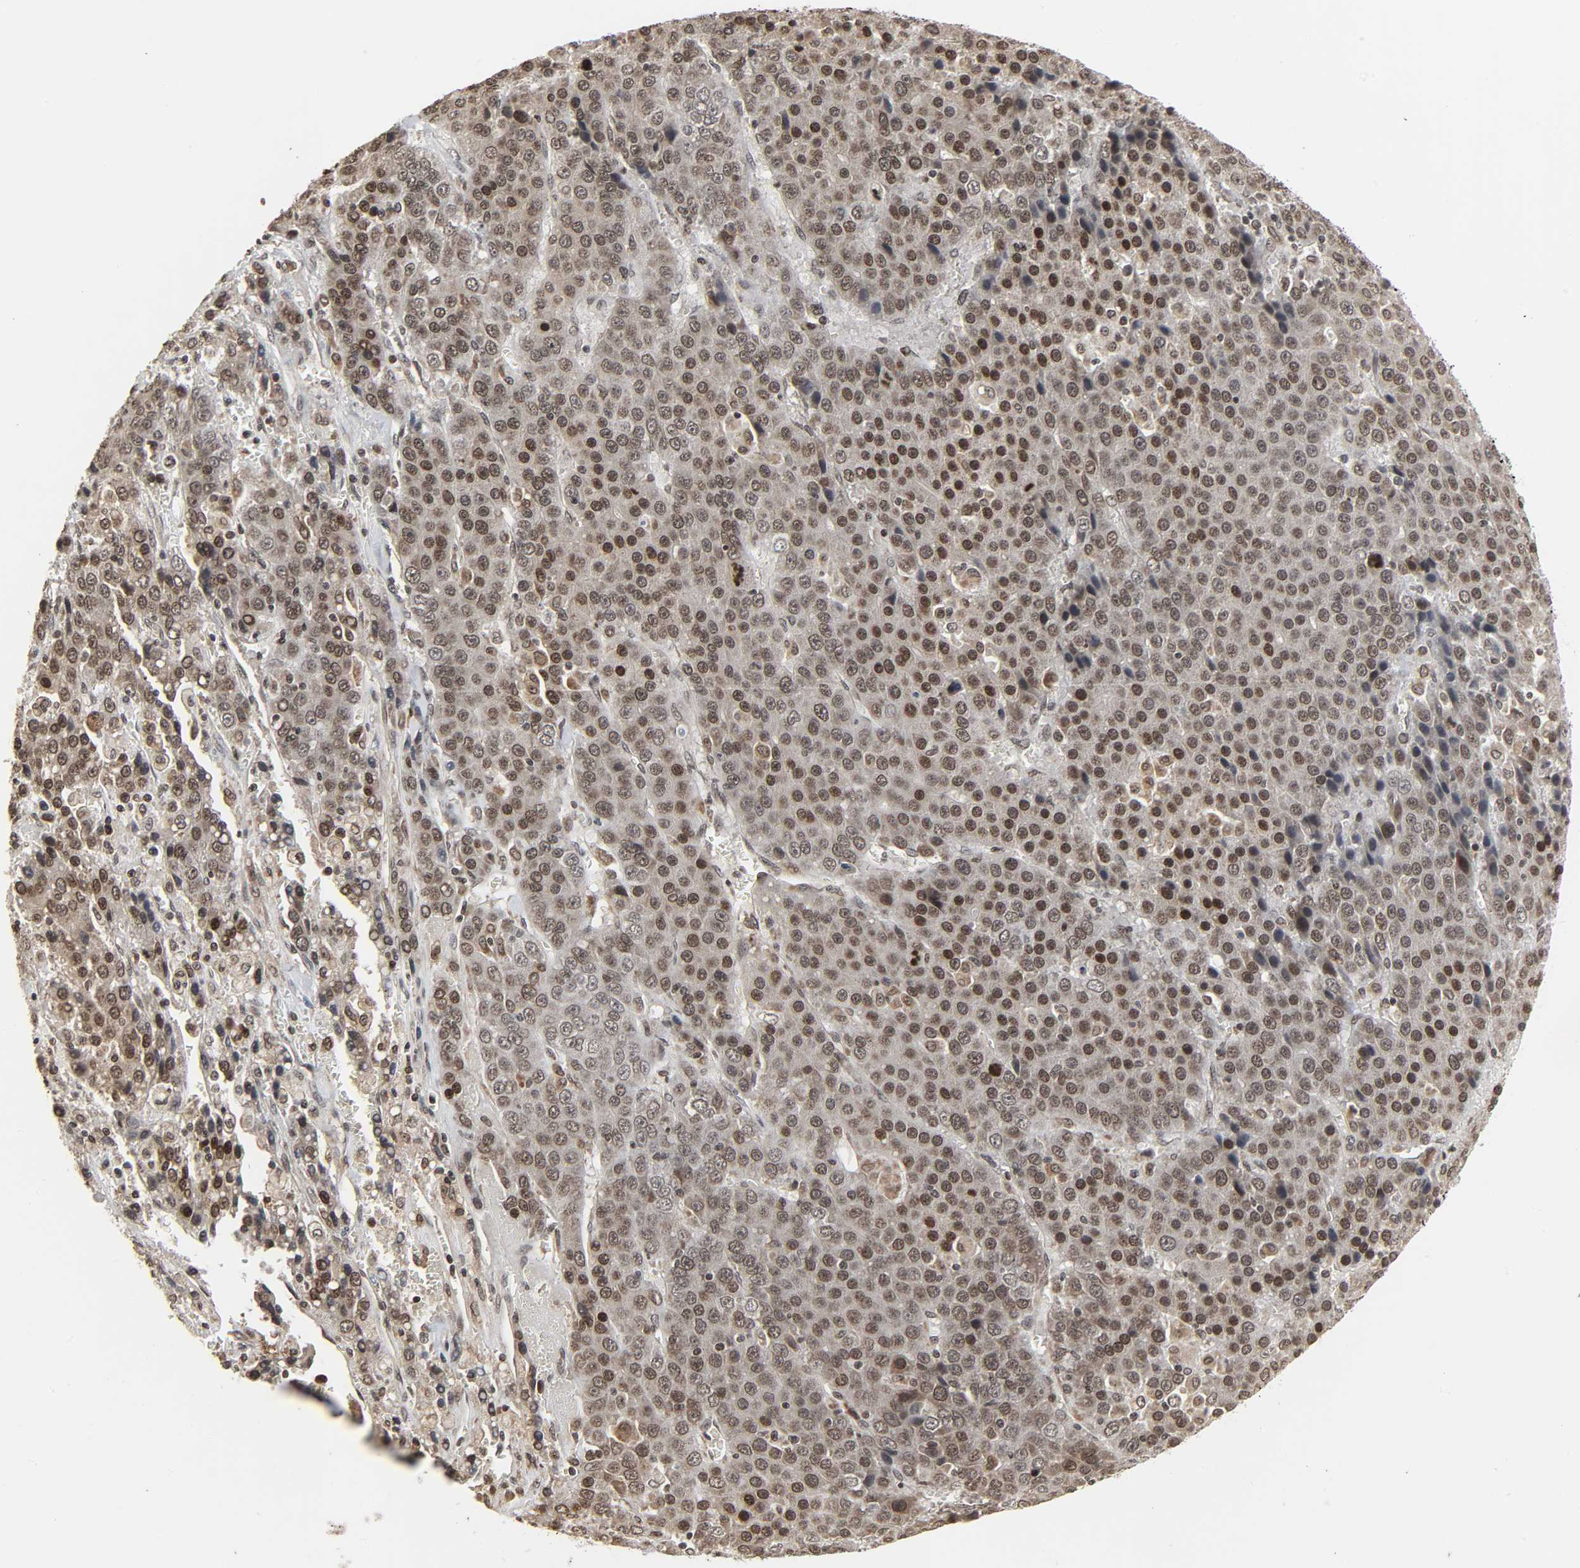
{"staining": {"intensity": "moderate", "quantity": "25%-75%", "location": "cytoplasmic/membranous"}, "tissue": "liver cancer", "cell_type": "Tumor cells", "image_type": "cancer", "snomed": [{"axis": "morphology", "description": "Carcinoma, Hepatocellular, NOS"}, {"axis": "topography", "description": "Liver"}], "caption": "The image displays a brown stain indicating the presence of a protein in the cytoplasmic/membranous of tumor cells in liver hepatocellular carcinoma.", "gene": "XRCC1", "patient": {"sex": "female", "age": 53}}